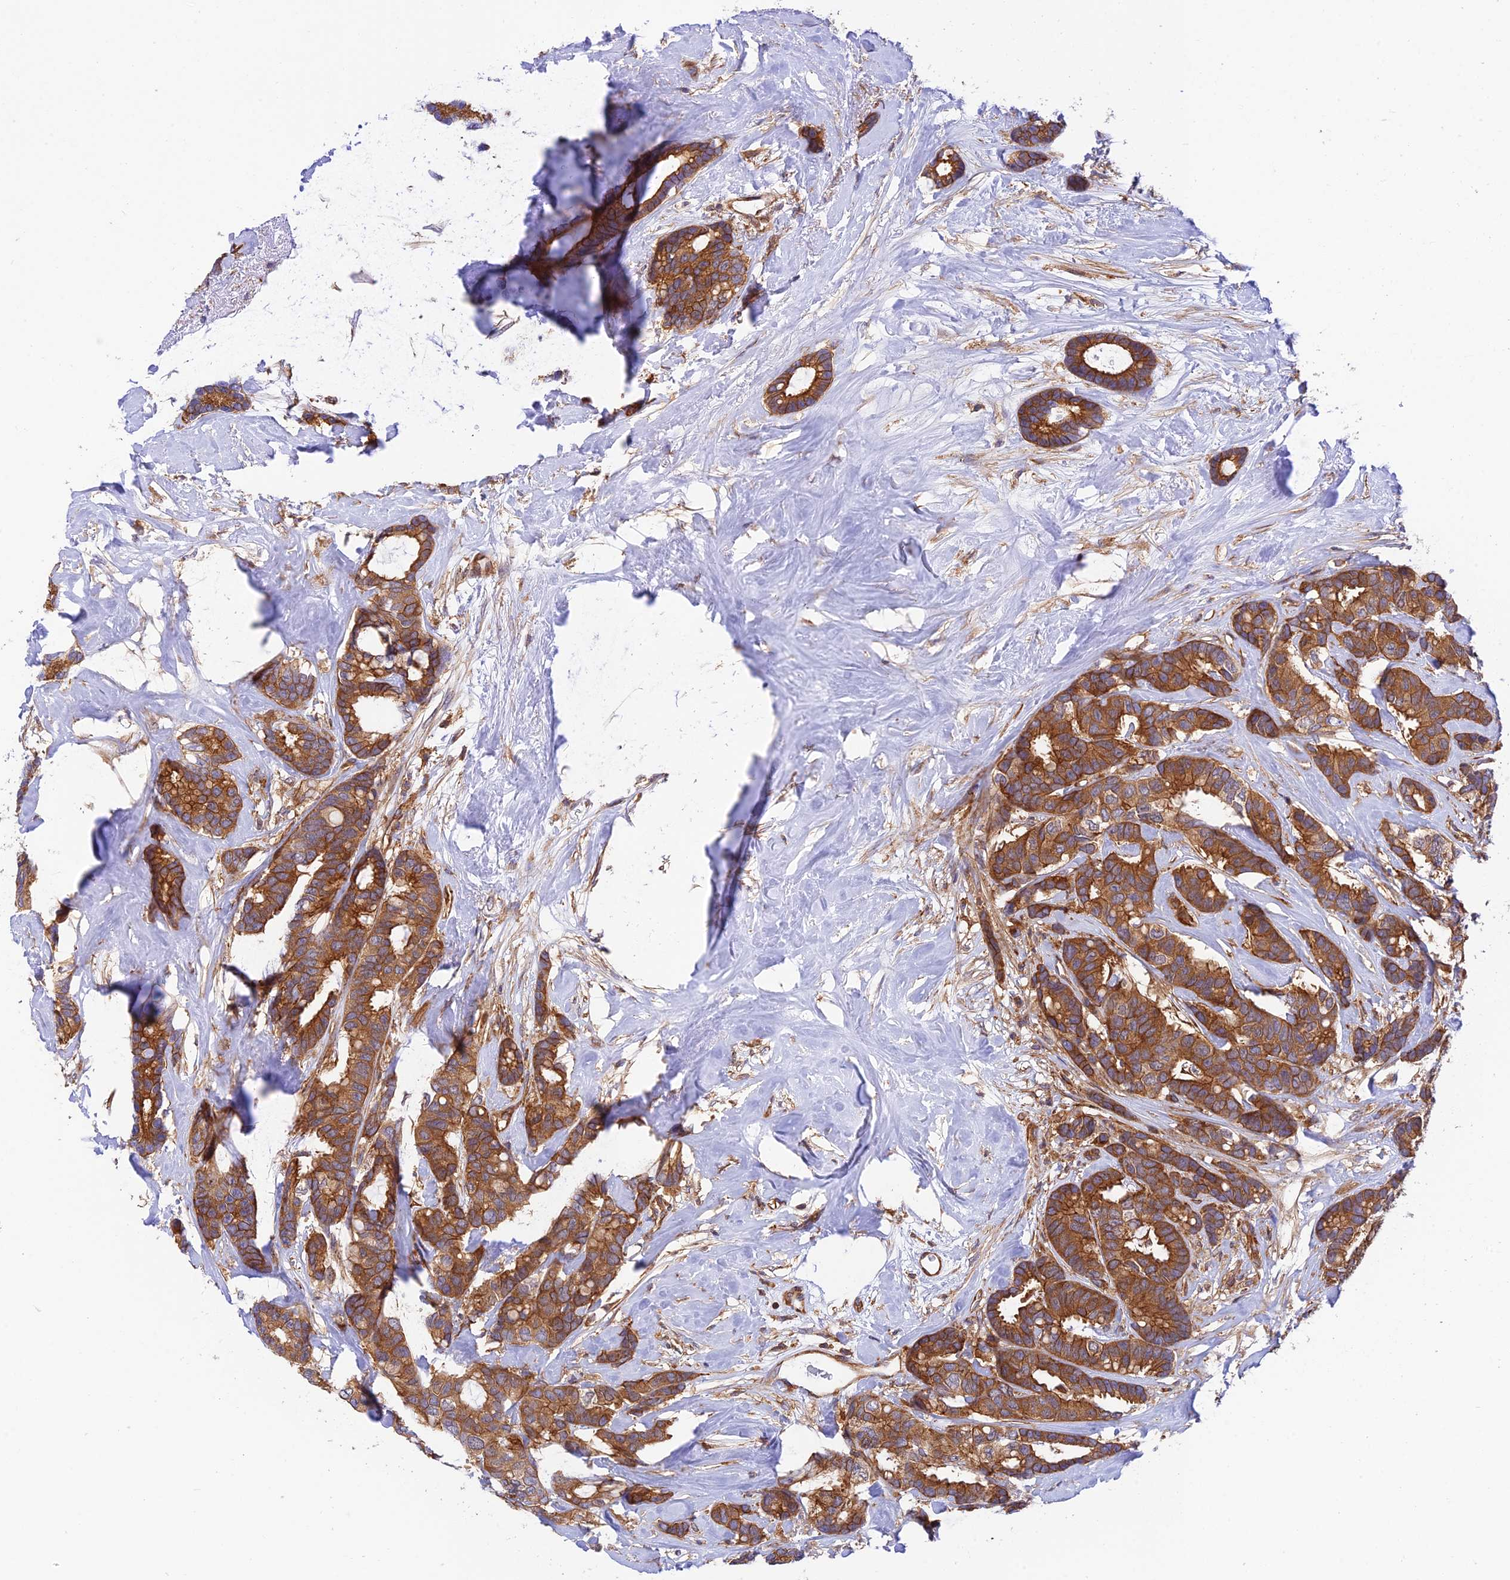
{"staining": {"intensity": "moderate", "quantity": ">75%", "location": "cytoplasmic/membranous"}, "tissue": "breast cancer", "cell_type": "Tumor cells", "image_type": "cancer", "snomed": [{"axis": "morphology", "description": "Duct carcinoma"}, {"axis": "topography", "description": "Breast"}], "caption": "Immunohistochemical staining of breast invasive ductal carcinoma displays moderate cytoplasmic/membranous protein expression in approximately >75% of tumor cells.", "gene": "EVI5L", "patient": {"sex": "female", "age": 87}}